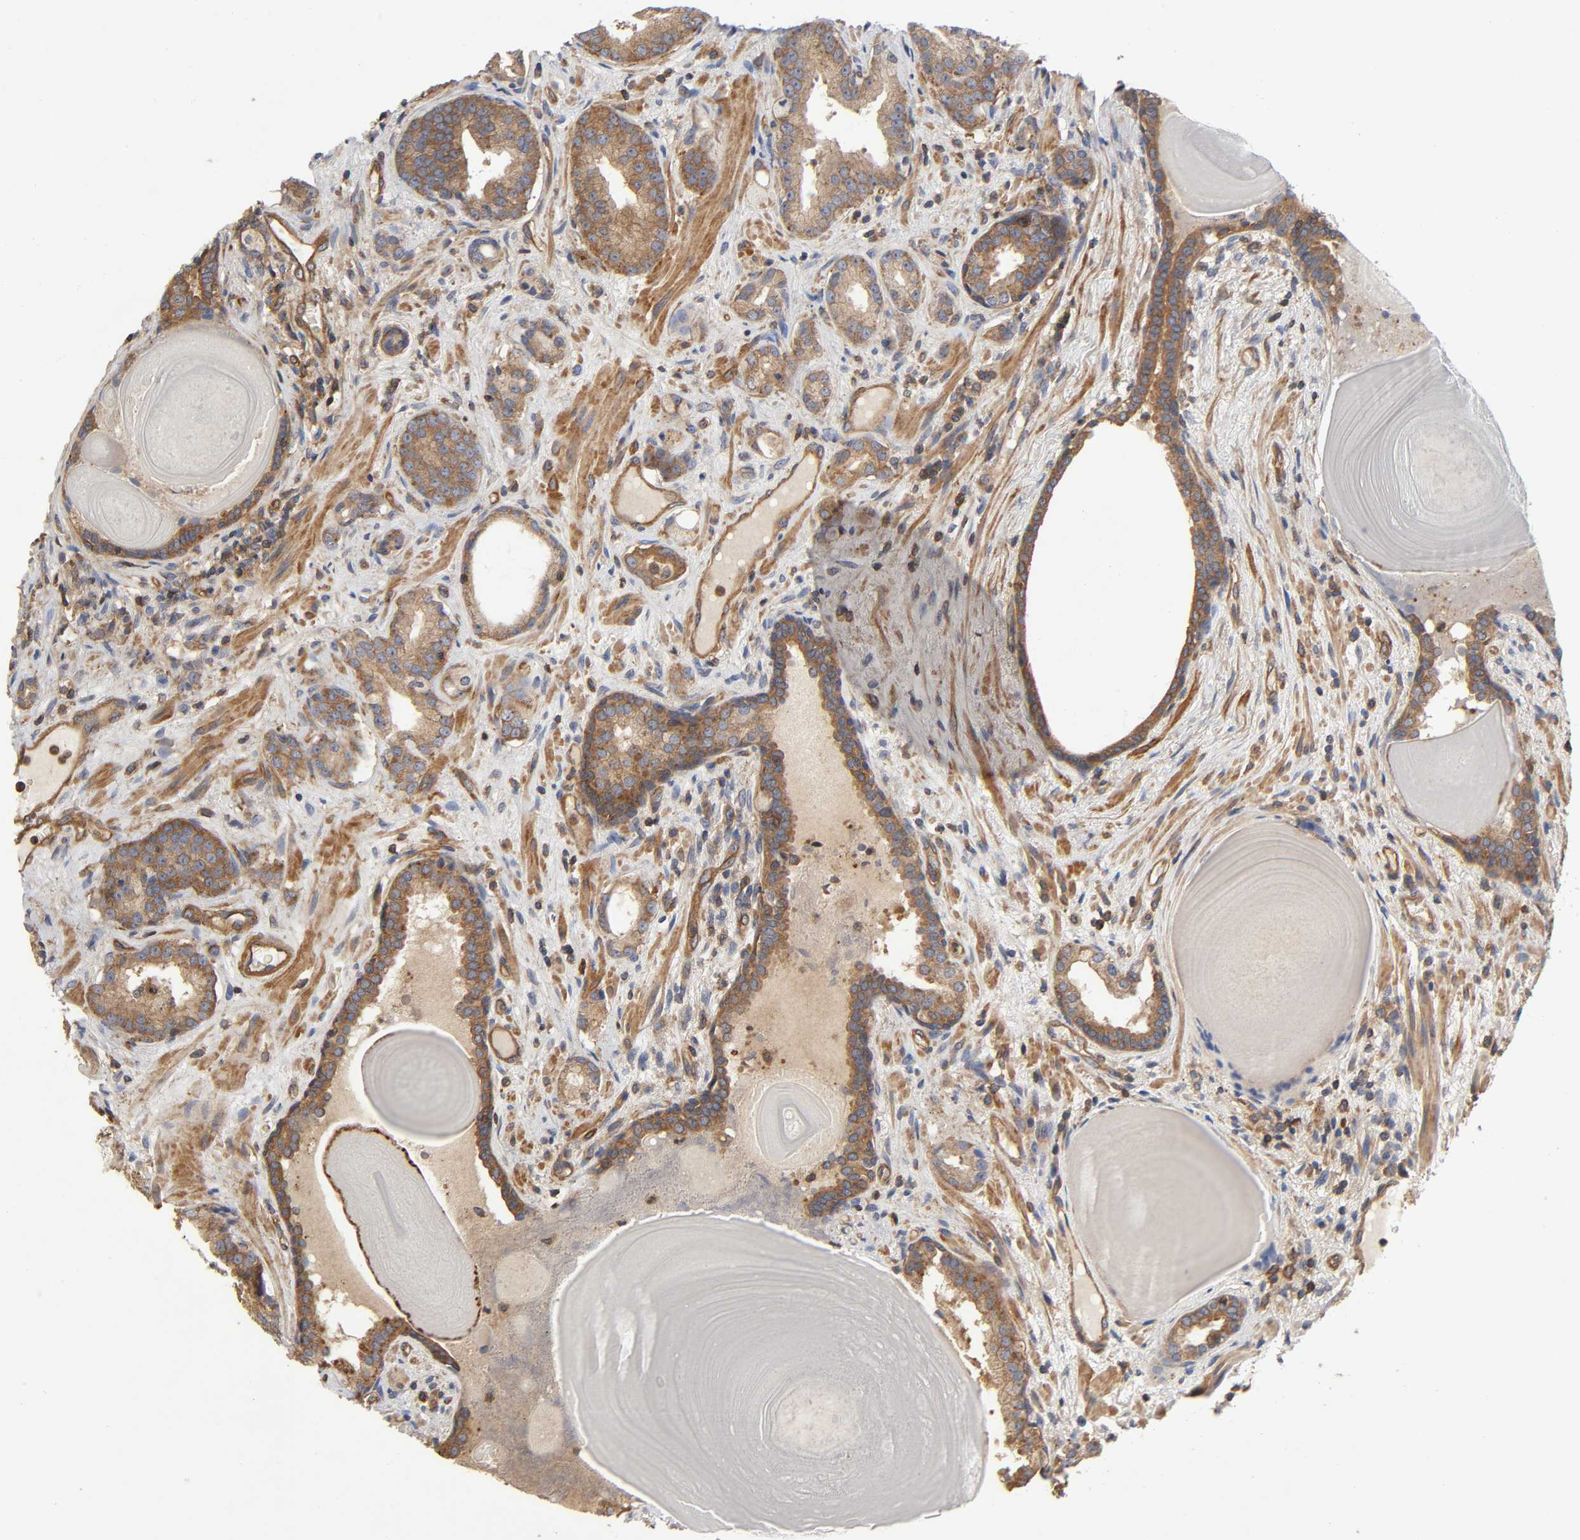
{"staining": {"intensity": "strong", "quantity": "25%-75%", "location": "cytoplasmic/membranous"}, "tissue": "prostate cancer", "cell_type": "Tumor cells", "image_type": "cancer", "snomed": [{"axis": "morphology", "description": "Adenocarcinoma, Low grade"}, {"axis": "topography", "description": "Prostate"}], "caption": "A brown stain labels strong cytoplasmic/membranous expression of a protein in prostate cancer tumor cells.", "gene": "LAMTOR2", "patient": {"sex": "male", "age": 63}}